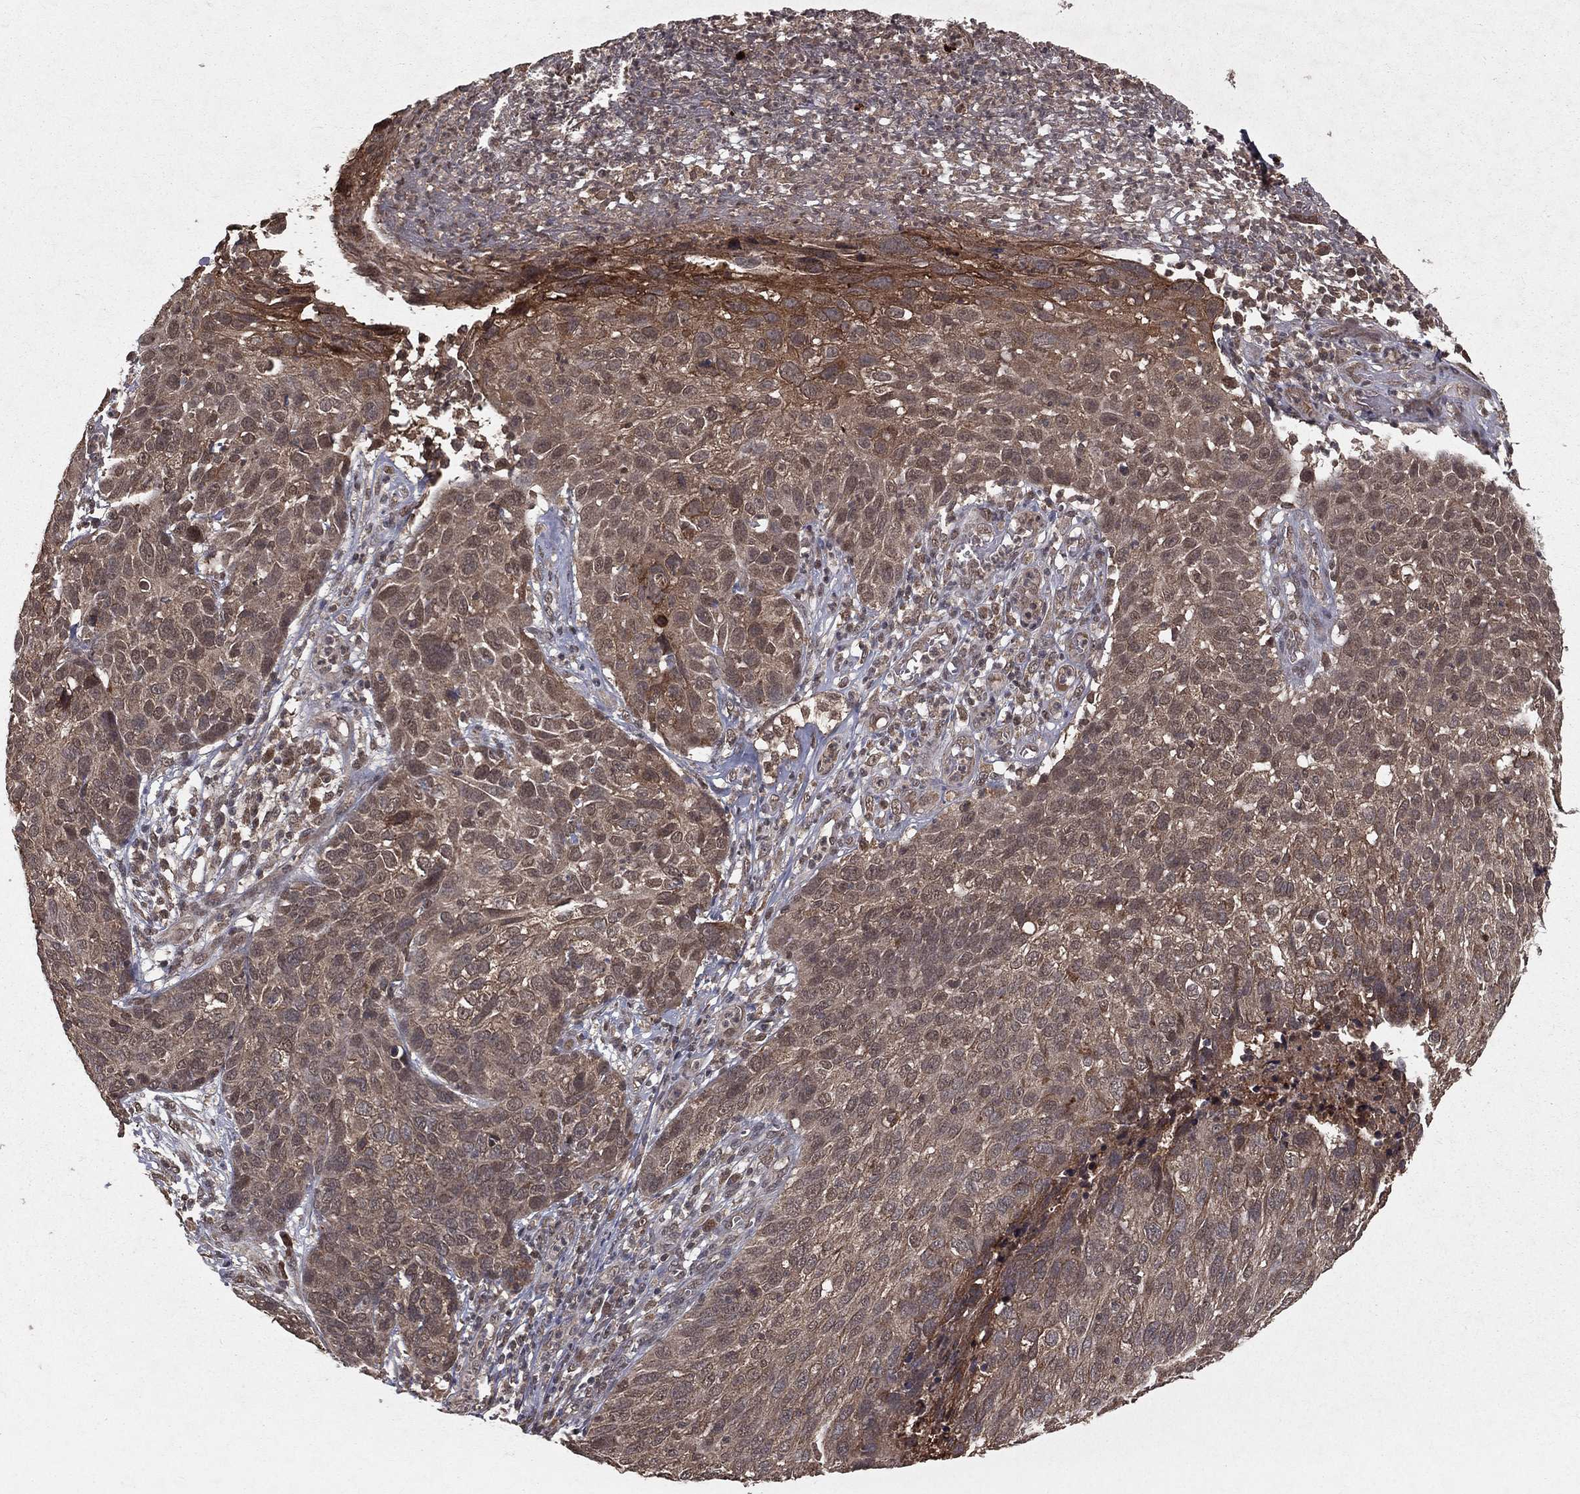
{"staining": {"intensity": "weak", "quantity": ">75%", "location": "cytoplasmic/membranous"}, "tissue": "skin cancer", "cell_type": "Tumor cells", "image_type": "cancer", "snomed": [{"axis": "morphology", "description": "Squamous cell carcinoma, NOS"}, {"axis": "topography", "description": "Skin"}], "caption": "Protein staining by IHC displays weak cytoplasmic/membranous positivity in about >75% of tumor cells in skin squamous cell carcinoma.", "gene": "ZDHHC15", "patient": {"sex": "male", "age": 92}}